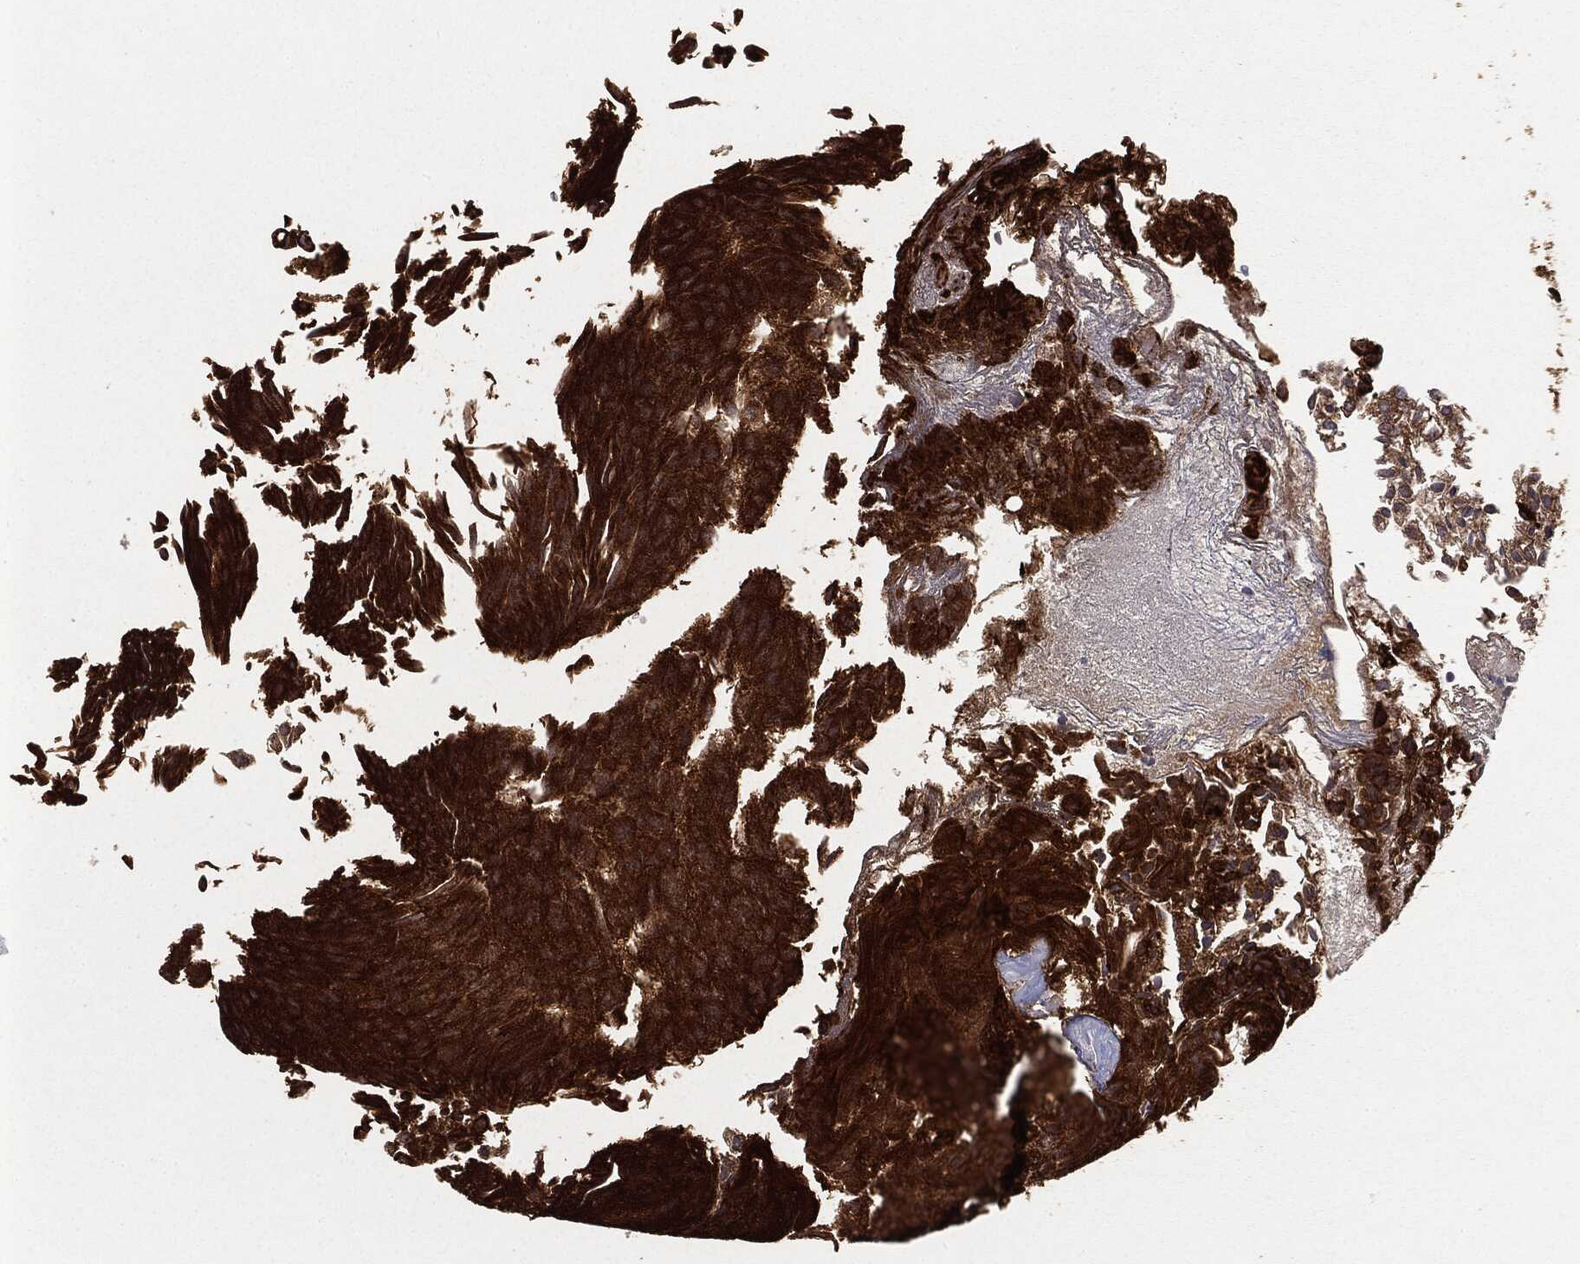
{"staining": {"intensity": "strong", "quantity": ">75%", "location": "cytoplasmic/membranous"}, "tissue": "urothelial cancer", "cell_type": "Tumor cells", "image_type": "cancer", "snomed": [{"axis": "morphology", "description": "Urothelial carcinoma, Low grade"}, {"axis": "topography", "description": "Urinary bladder"}], "caption": "Brown immunohistochemical staining in human urothelial cancer exhibits strong cytoplasmic/membranous expression in approximately >75% of tumor cells.", "gene": "KRT7", "patient": {"sex": "male", "age": 89}}